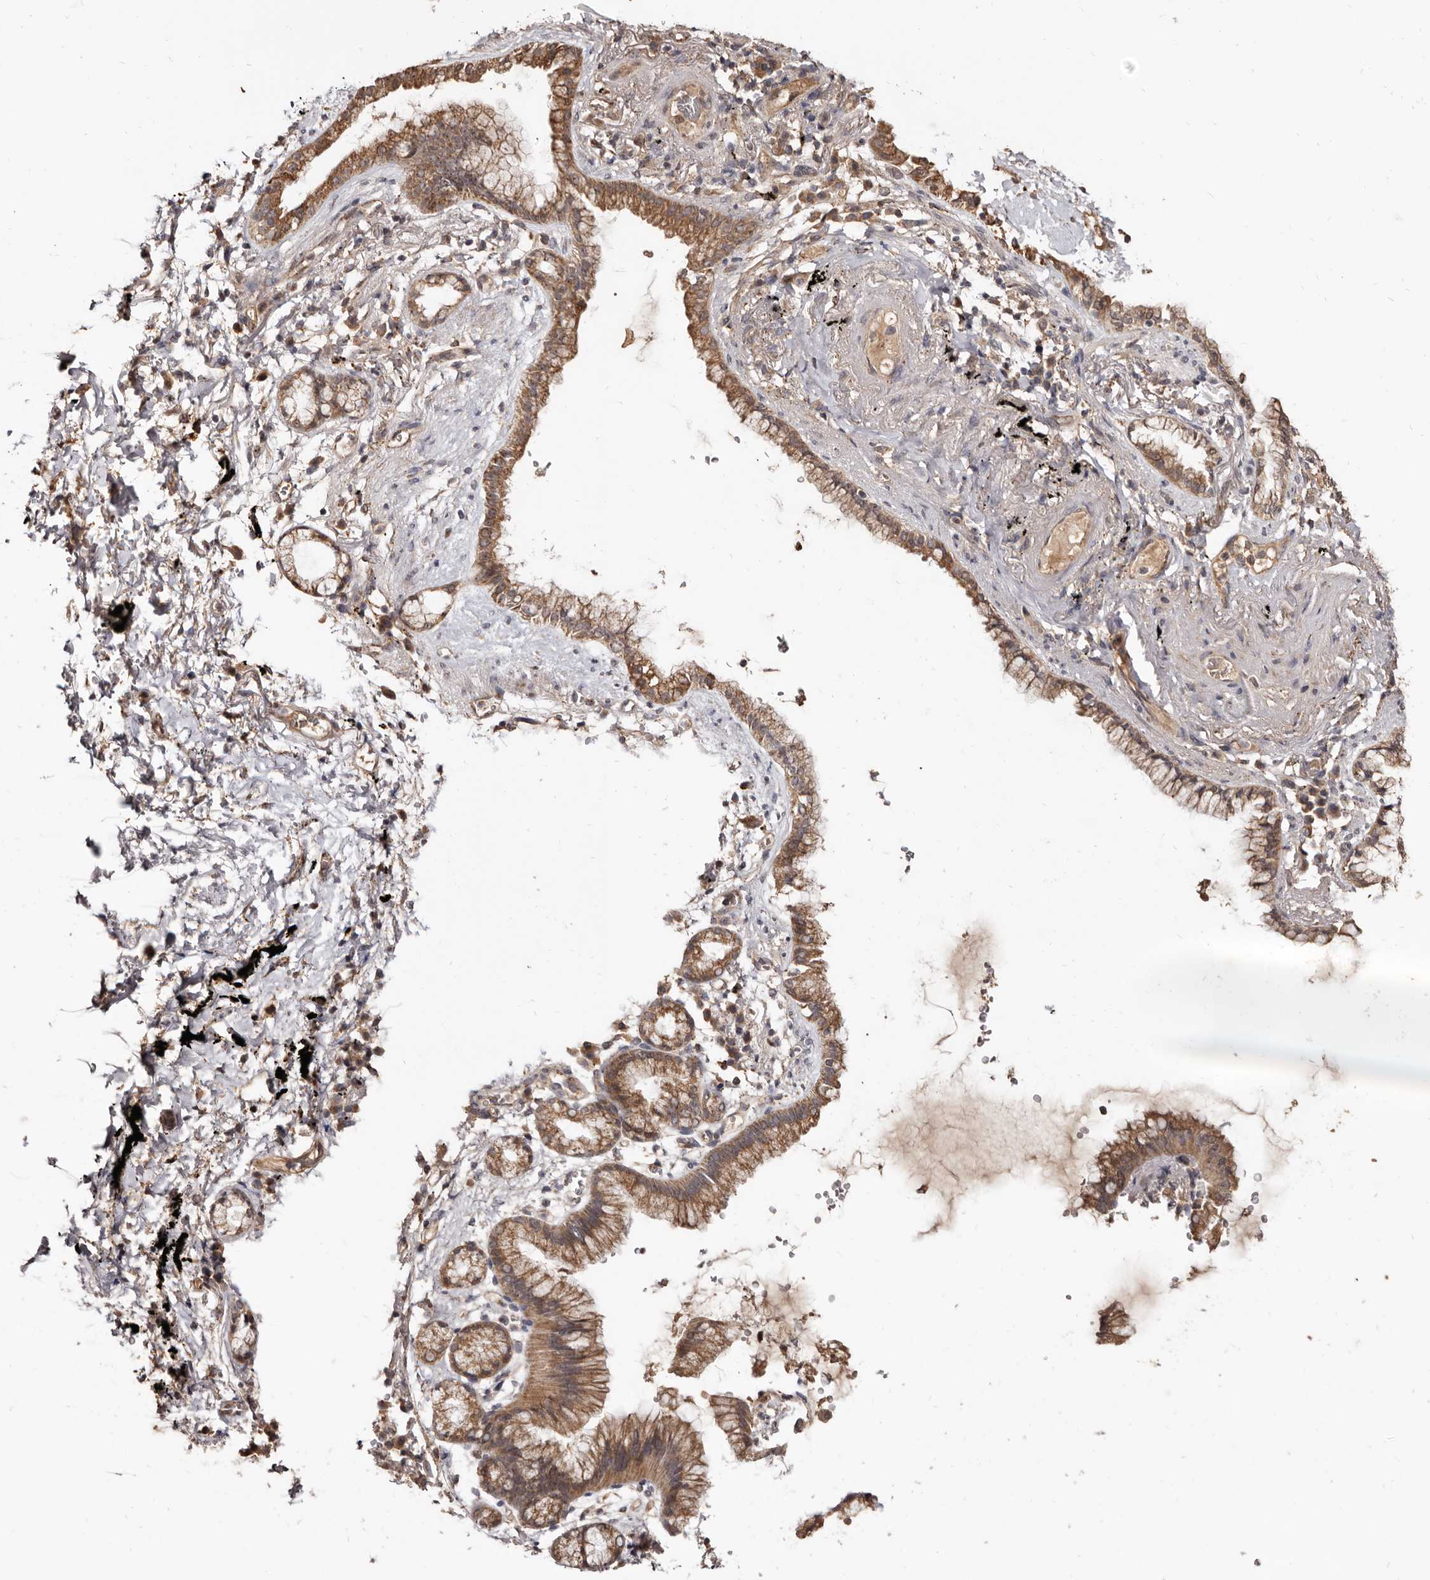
{"staining": {"intensity": "moderate", "quantity": ">75%", "location": "cytoplasmic/membranous"}, "tissue": "lung cancer", "cell_type": "Tumor cells", "image_type": "cancer", "snomed": [{"axis": "morphology", "description": "Adenocarcinoma, NOS"}, {"axis": "topography", "description": "Lung"}], "caption": "Moderate cytoplasmic/membranous protein staining is present in approximately >75% of tumor cells in lung cancer.", "gene": "AKAP7", "patient": {"sex": "female", "age": 70}}